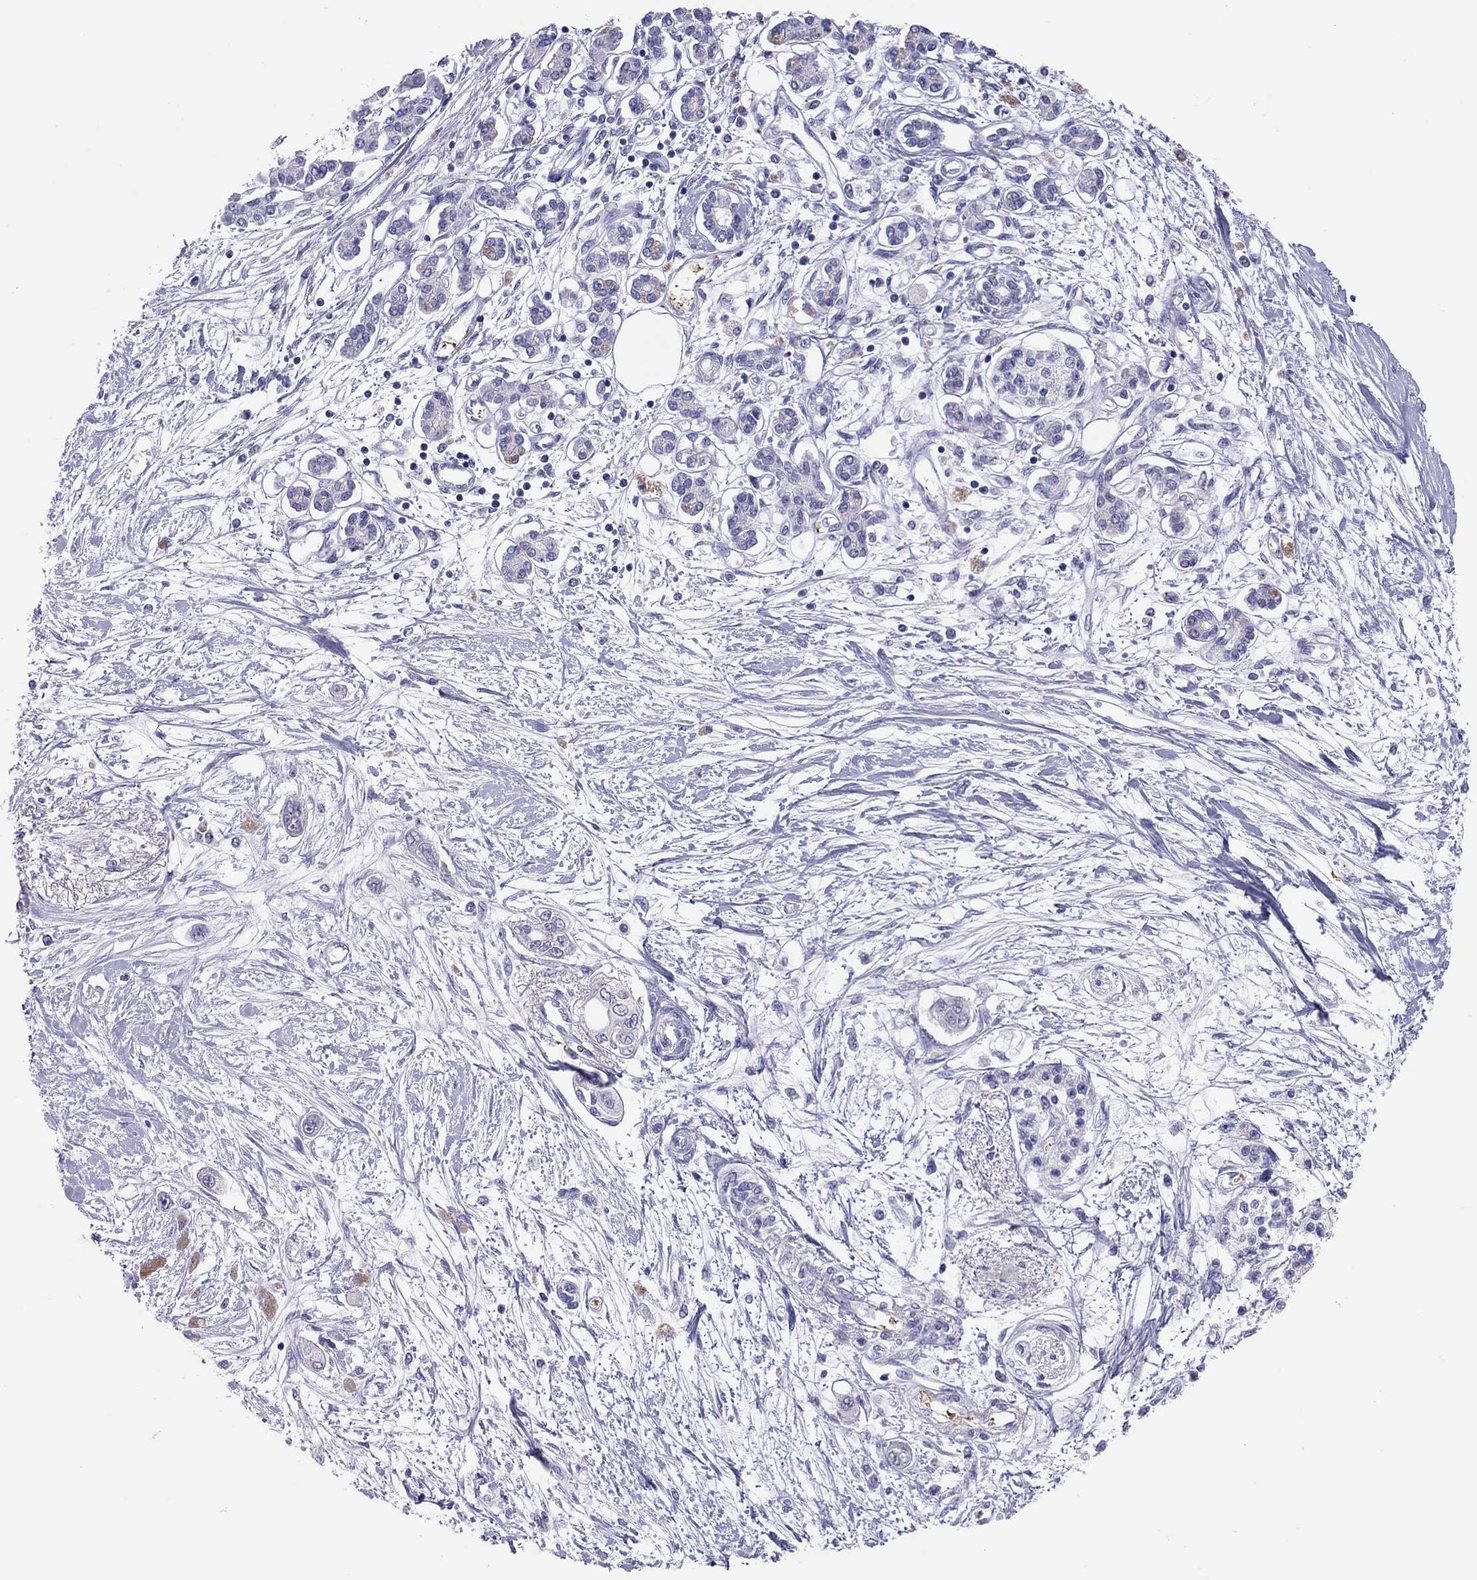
{"staining": {"intensity": "negative", "quantity": "none", "location": "none"}, "tissue": "pancreatic cancer", "cell_type": "Tumor cells", "image_type": "cancer", "snomed": [{"axis": "morphology", "description": "Adenocarcinoma, NOS"}, {"axis": "topography", "description": "Pancreas"}], "caption": "An IHC image of pancreatic adenocarcinoma is shown. There is no staining in tumor cells of pancreatic adenocarcinoma.", "gene": "FRMD1", "patient": {"sex": "female", "age": 77}}